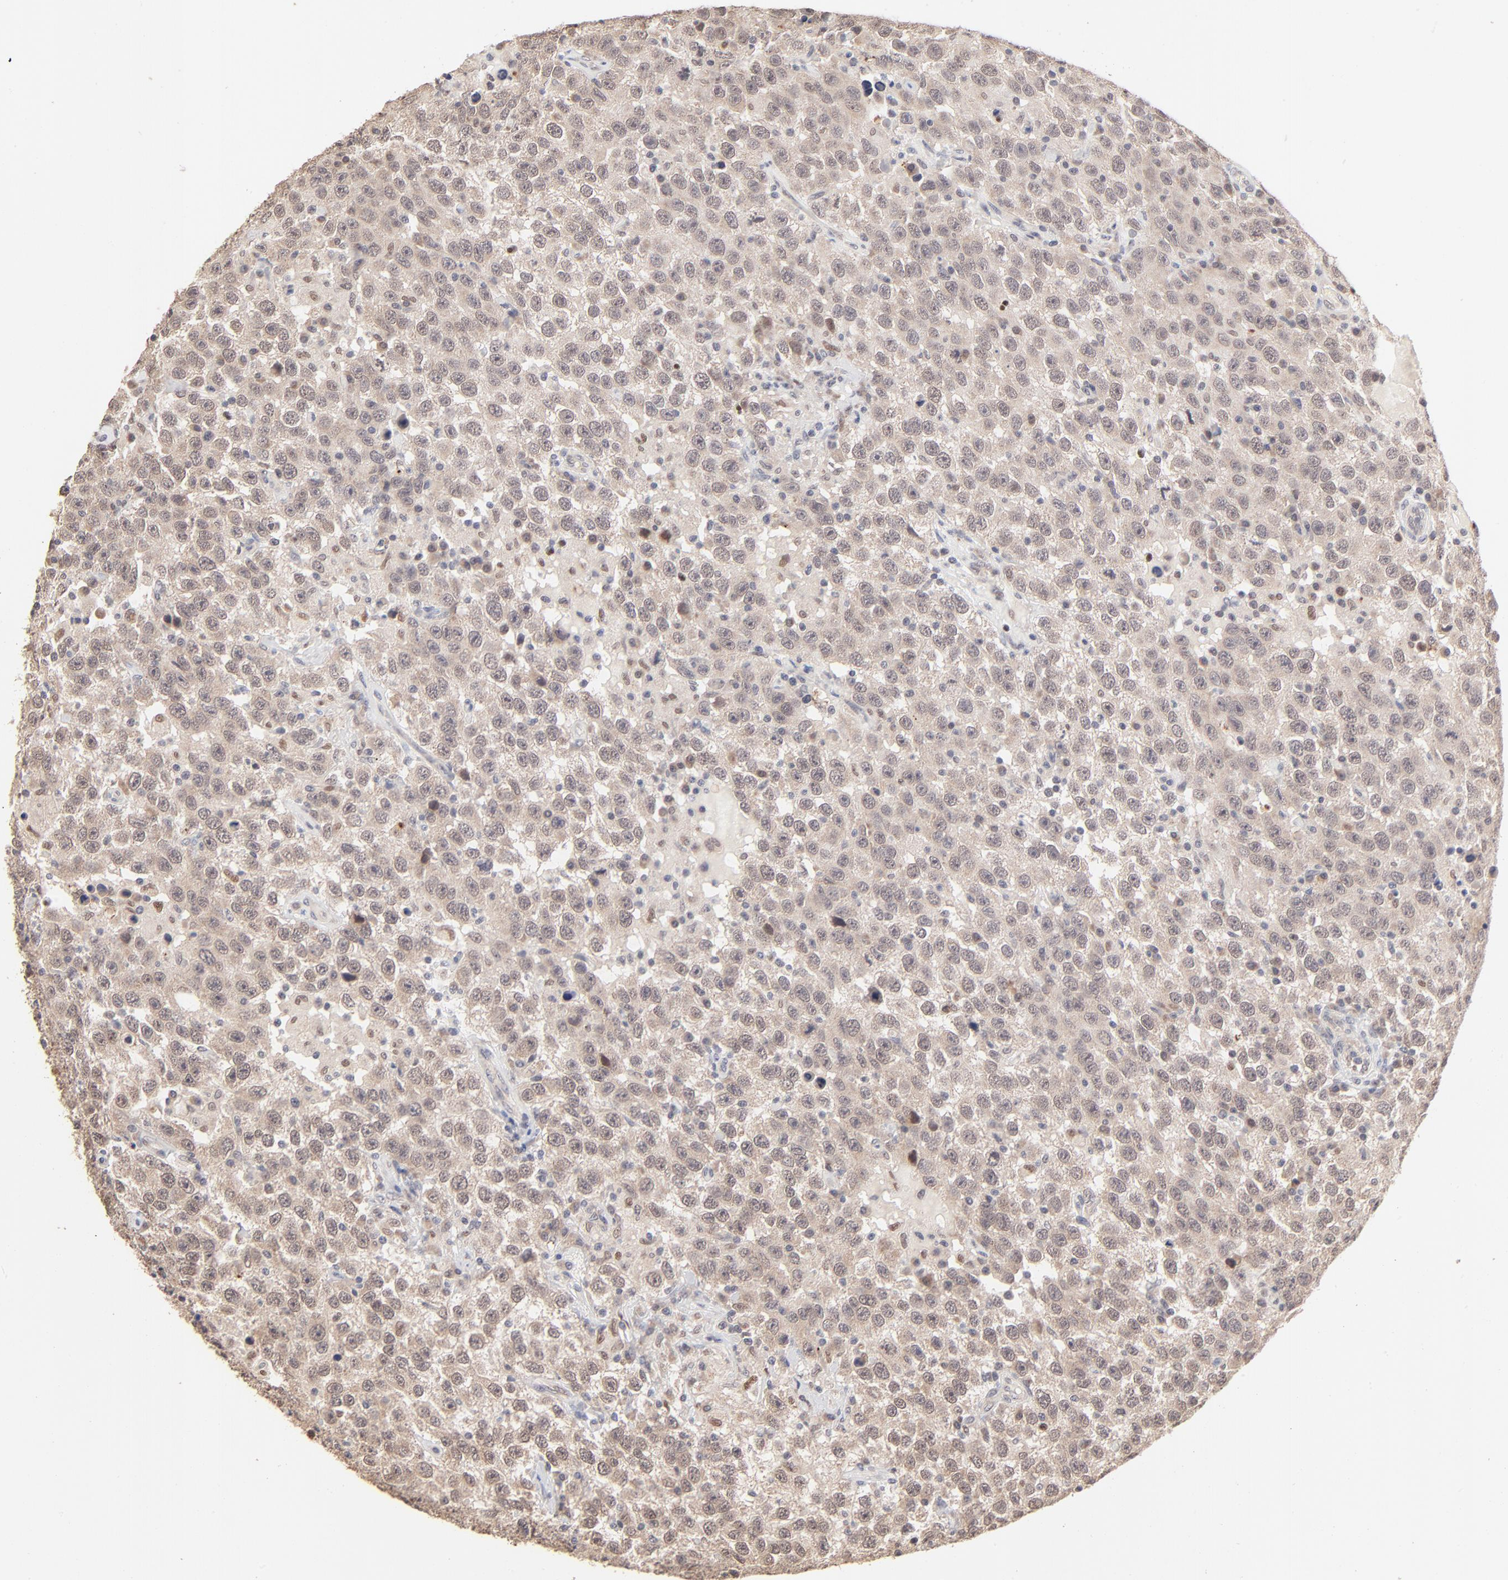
{"staining": {"intensity": "weak", "quantity": "25%-75%", "location": "cytoplasmic/membranous"}, "tissue": "testis cancer", "cell_type": "Tumor cells", "image_type": "cancer", "snomed": [{"axis": "morphology", "description": "Seminoma, NOS"}, {"axis": "topography", "description": "Testis"}], "caption": "Immunohistochemistry (IHC) staining of testis cancer, which displays low levels of weak cytoplasmic/membranous expression in about 25%-75% of tumor cells indicating weak cytoplasmic/membranous protein expression. The staining was performed using DAB (3,3'-diaminobenzidine) (brown) for protein detection and nuclei were counterstained in hematoxylin (blue).", "gene": "MSL2", "patient": {"sex": "male", "age": 41}}